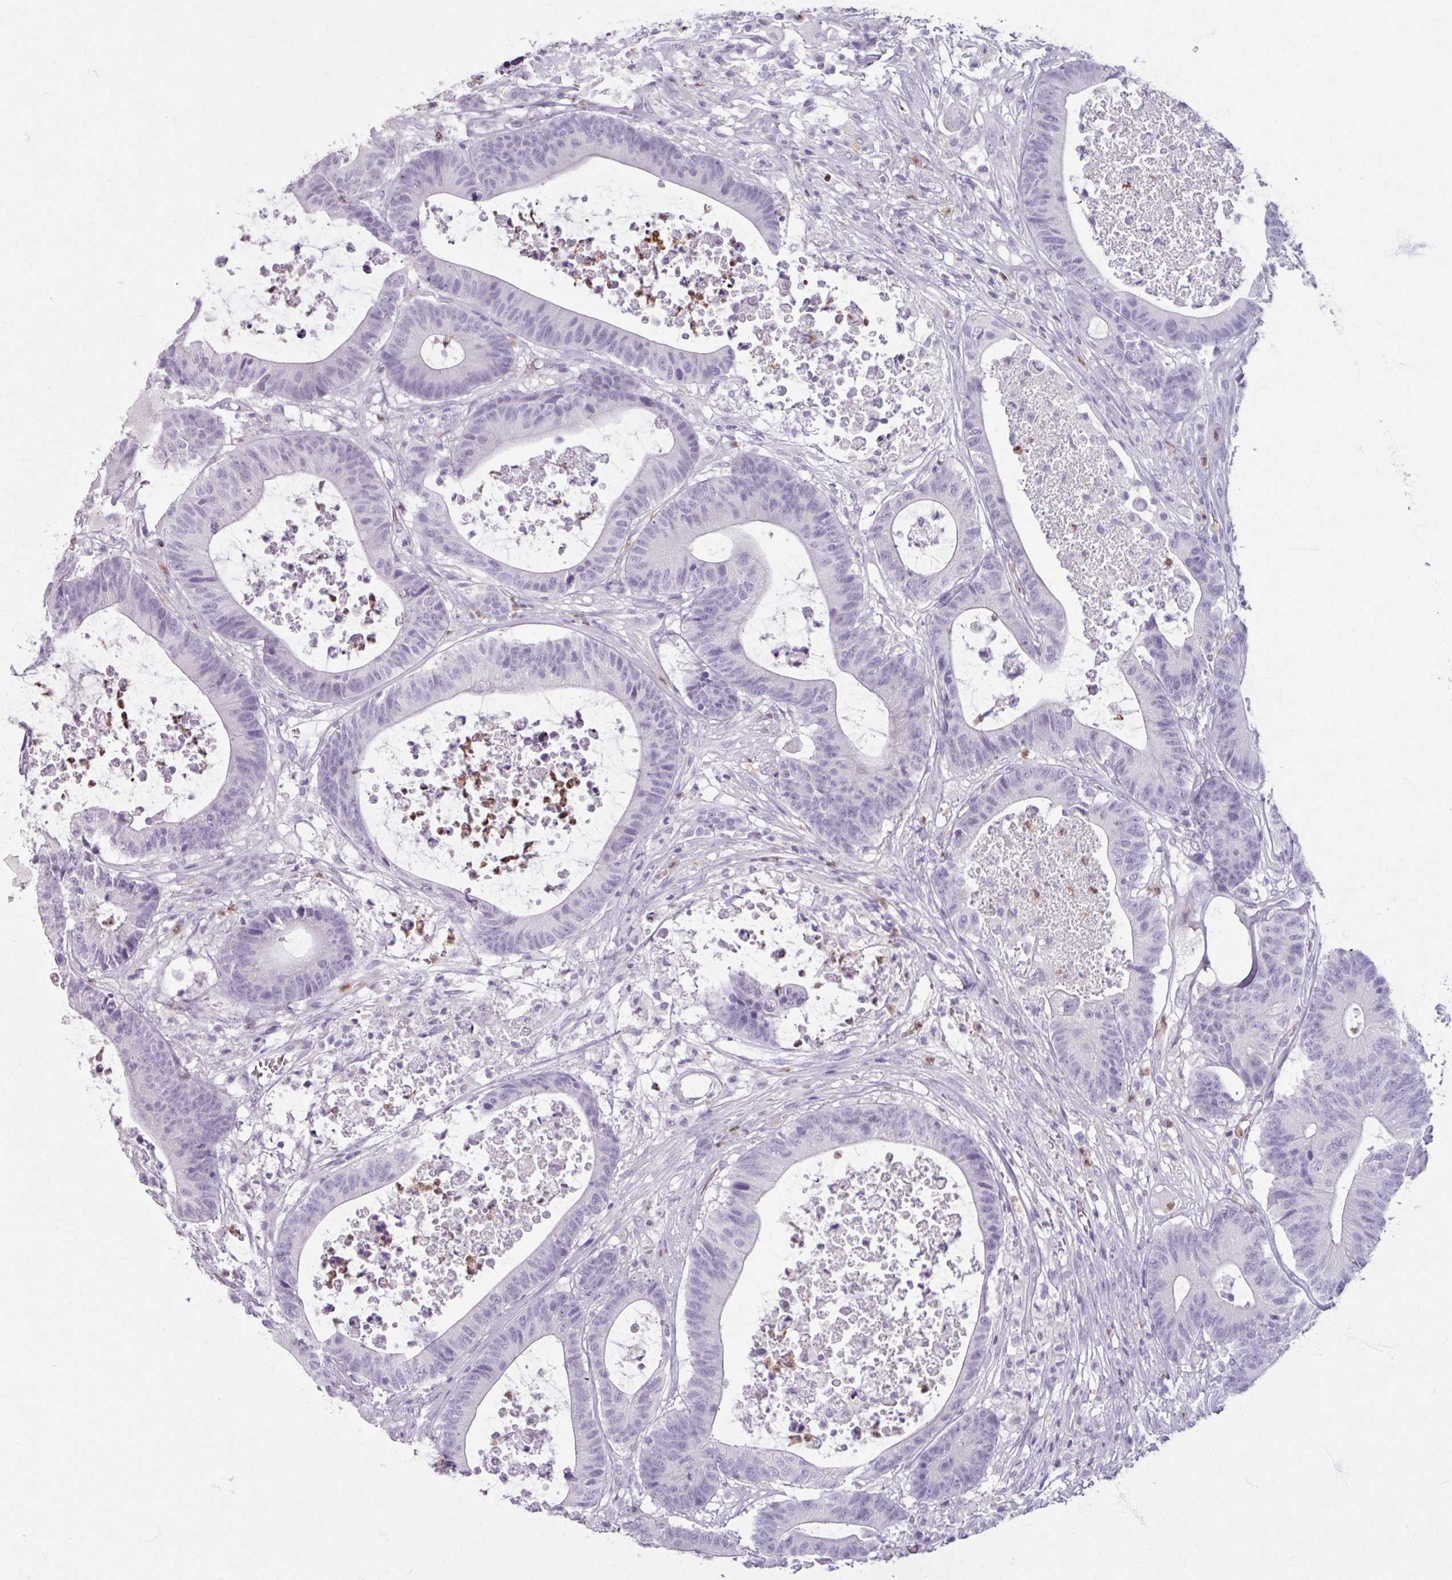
{"staining": {"intensity": "negative", "quantity": "none", "location": "none"}, "tissue": "colorectal cancer", "cell_type": "Tumor cells", "image_type": "cancer", "snomed": [{"axis": "morphology", "description": "Adenocarcinoma, NOS"}, {"axis": "topography", "description": "Colon"}], "caption": "An IHC histopathology image of colorectal adenocarcinoma is shown. There is no staining in tumor cells of colorectal adenocarcinoma.", "gene": "ARG1", "patient": {"sex": "female", "age": 84}}